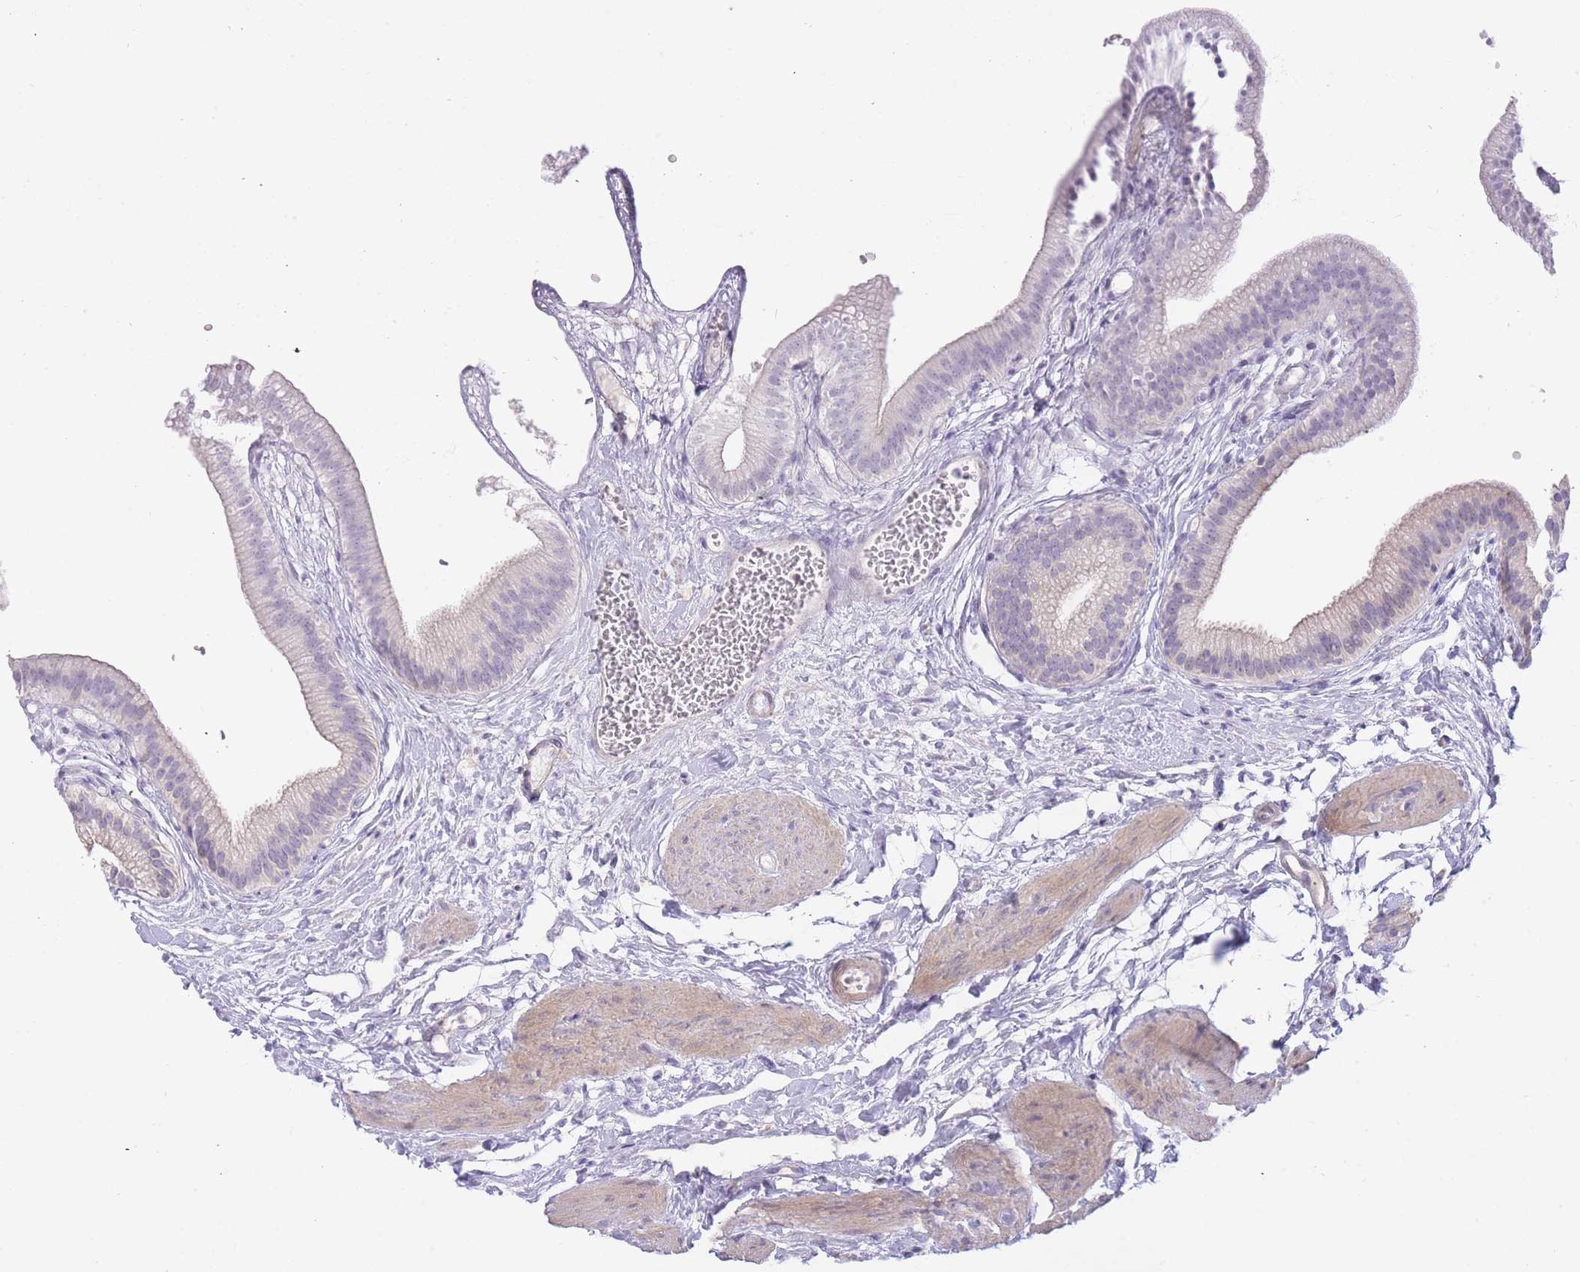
{"staining": {"intensity": "negative", "quantity": "none", "location": "none"}, "tissue": "gallbladder", "cell_type": "Glandular cells", "image_type": "normal", "snomed": [{"axis": "morphology", "description": "Normal tissue, NOS"}, {"axis": "topography", "description": "Gallbladder"}], "caption": "Immunohistochemistry image of benign human gallbladder stained for a protein (brown), which displays no positivity in glandular cells.", "gene": "IMPG1", "patient": {"sex": "female", "age": 54}}